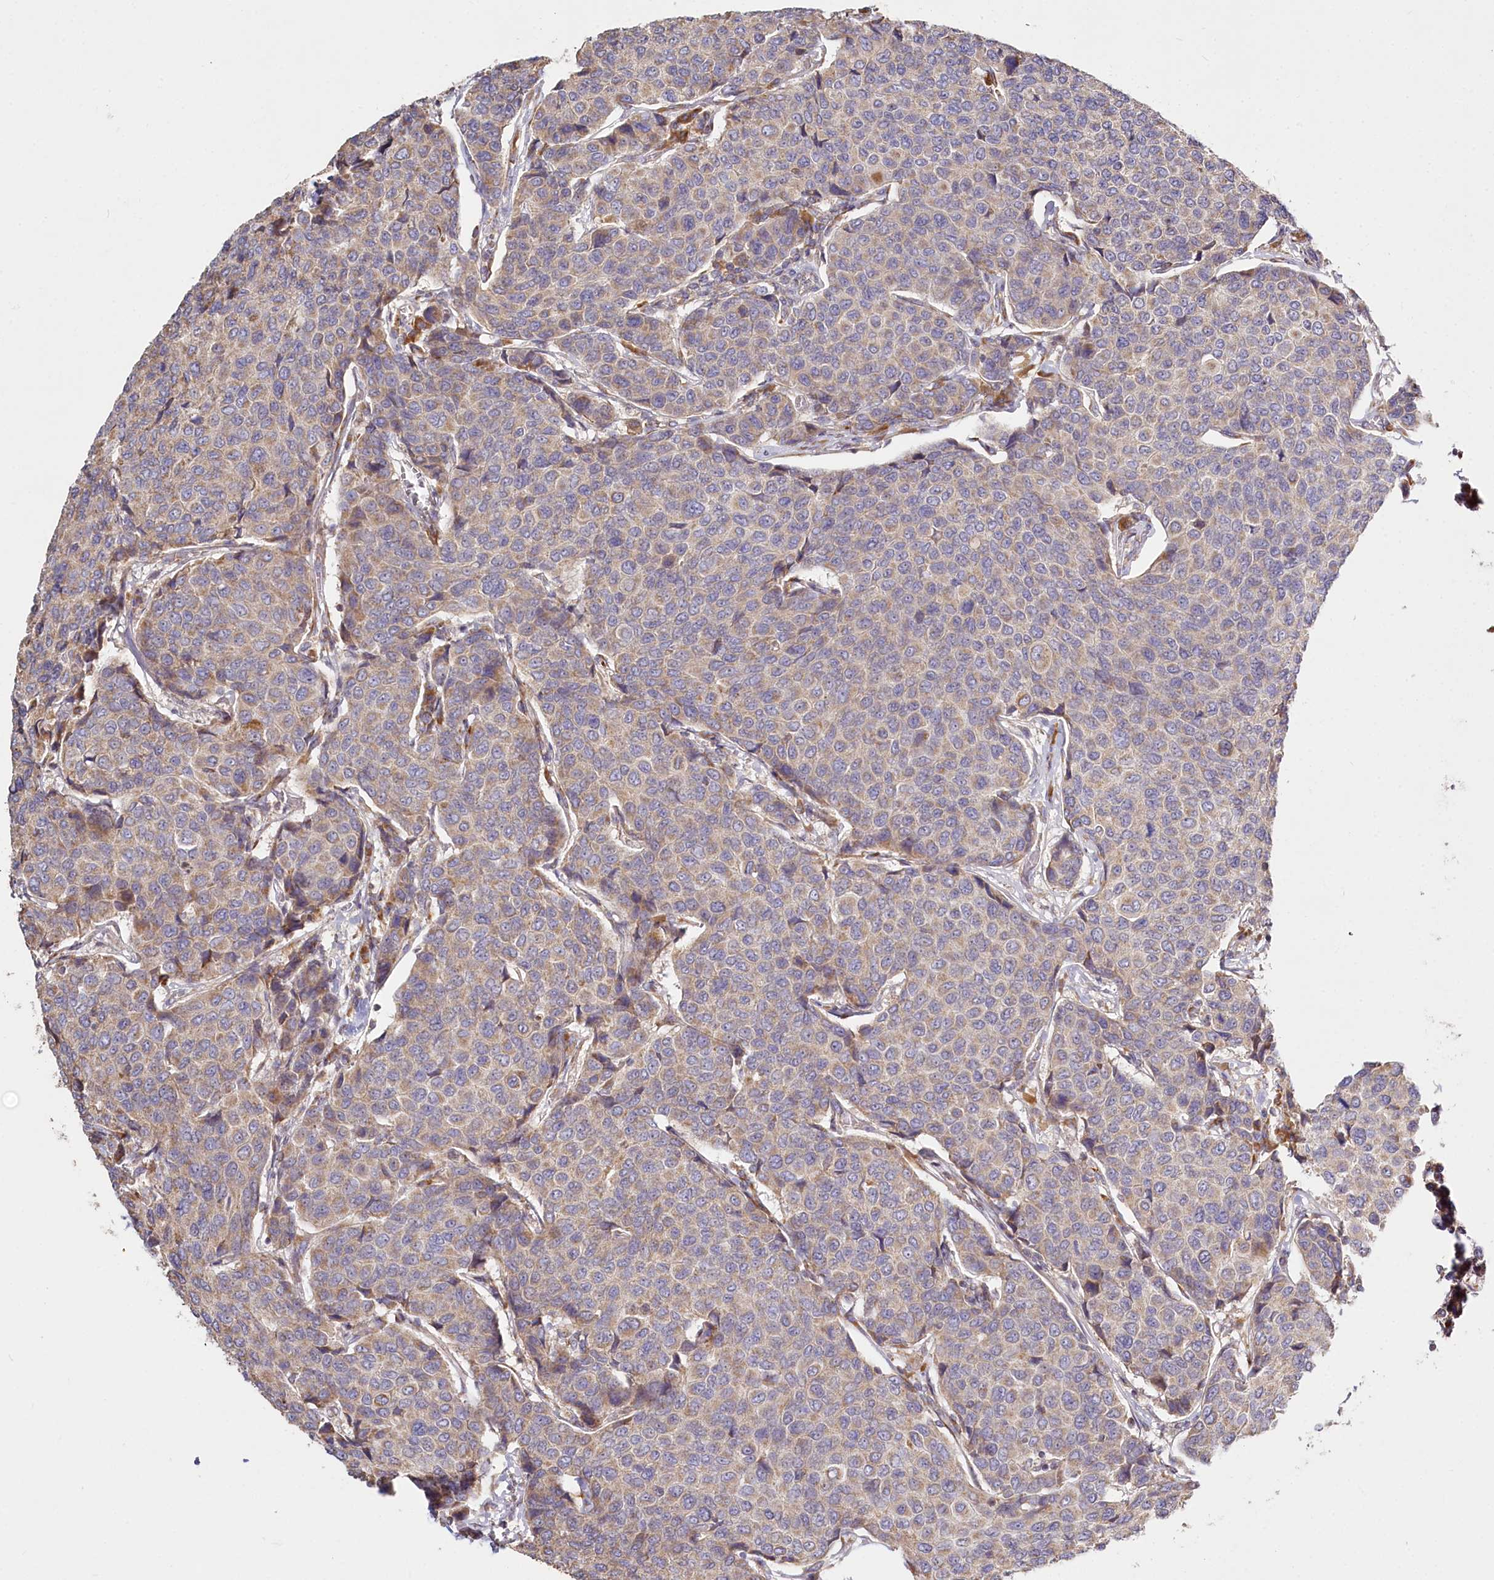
{"staining": {"intensity": "weak", "quantity": ">75%", "location": "cytoplasmic/membranous"}, "tissue": "breast cancer", "cell_type": "Tumor cells", "image_type": "cancer", "snomed": [{"axis": "morphology", "description": "Duct carcinoma"}, {"axis": "topography", "description": "Breast"}], "caption": "Approximately >75% of tumor cells in invasive ductal carcinoma (breast) display weak cytoplasmic/membranous protein expression as visualized by brown immunohistochemical staining.", "gene": "ACOX2", "patient": {"sex": "female", "age": 55}}